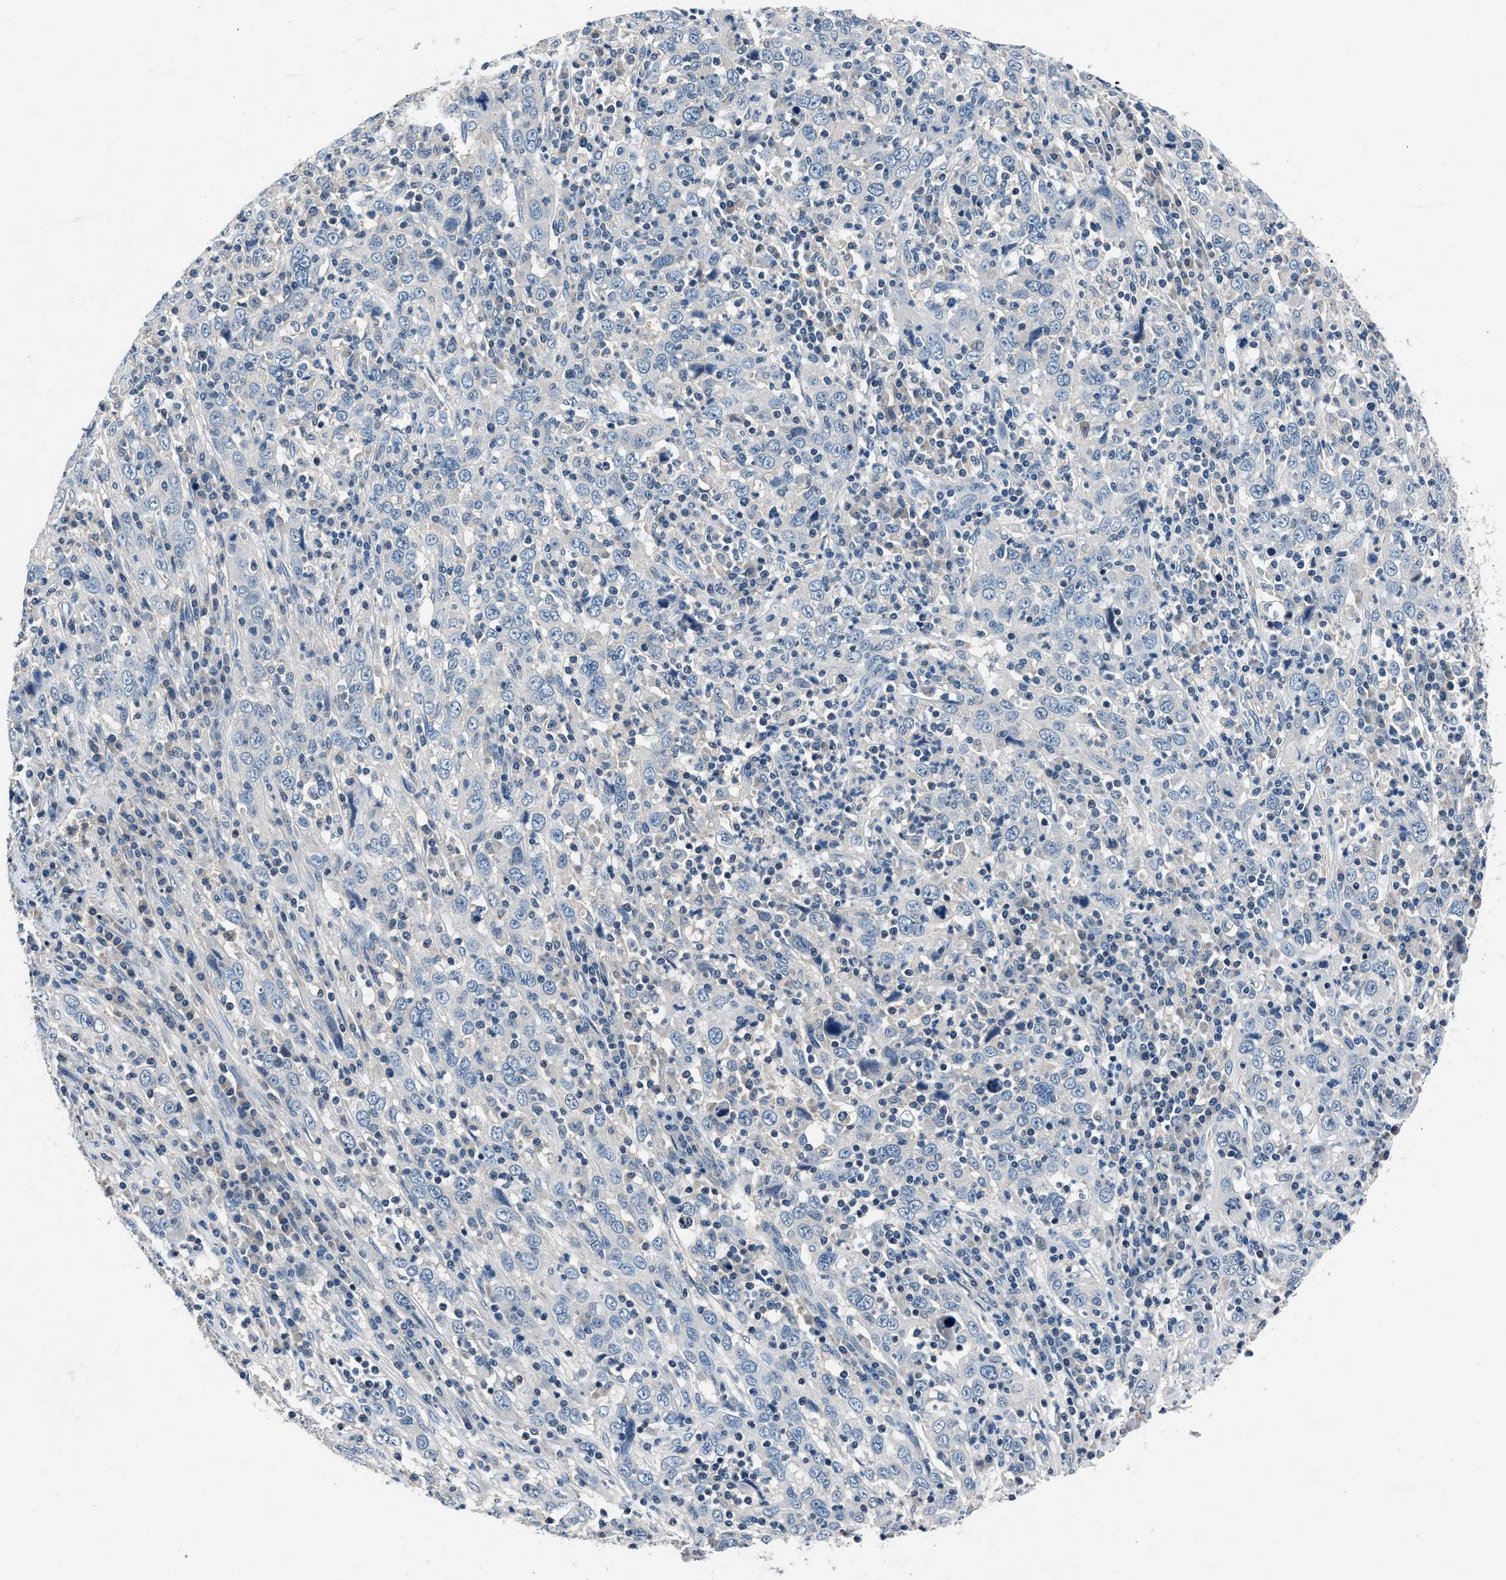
{"staining": {"intensity": "negative", "quantity": "none", "location": "none"}, "tissue": "cervical cancer", "cell_type": "Tumor cells", "image_type": "cancer", "snomed": [{"axis": "morphology", "description": "Squamous cell carcinoma, NOS"}, {"axis": "topography", "description": "Cervix"}], "caption": "Tumor cells show no significant positivity in cervical cancer.", "gene": "DENND6B", "patient": {"sex": "female", "age": 46}}